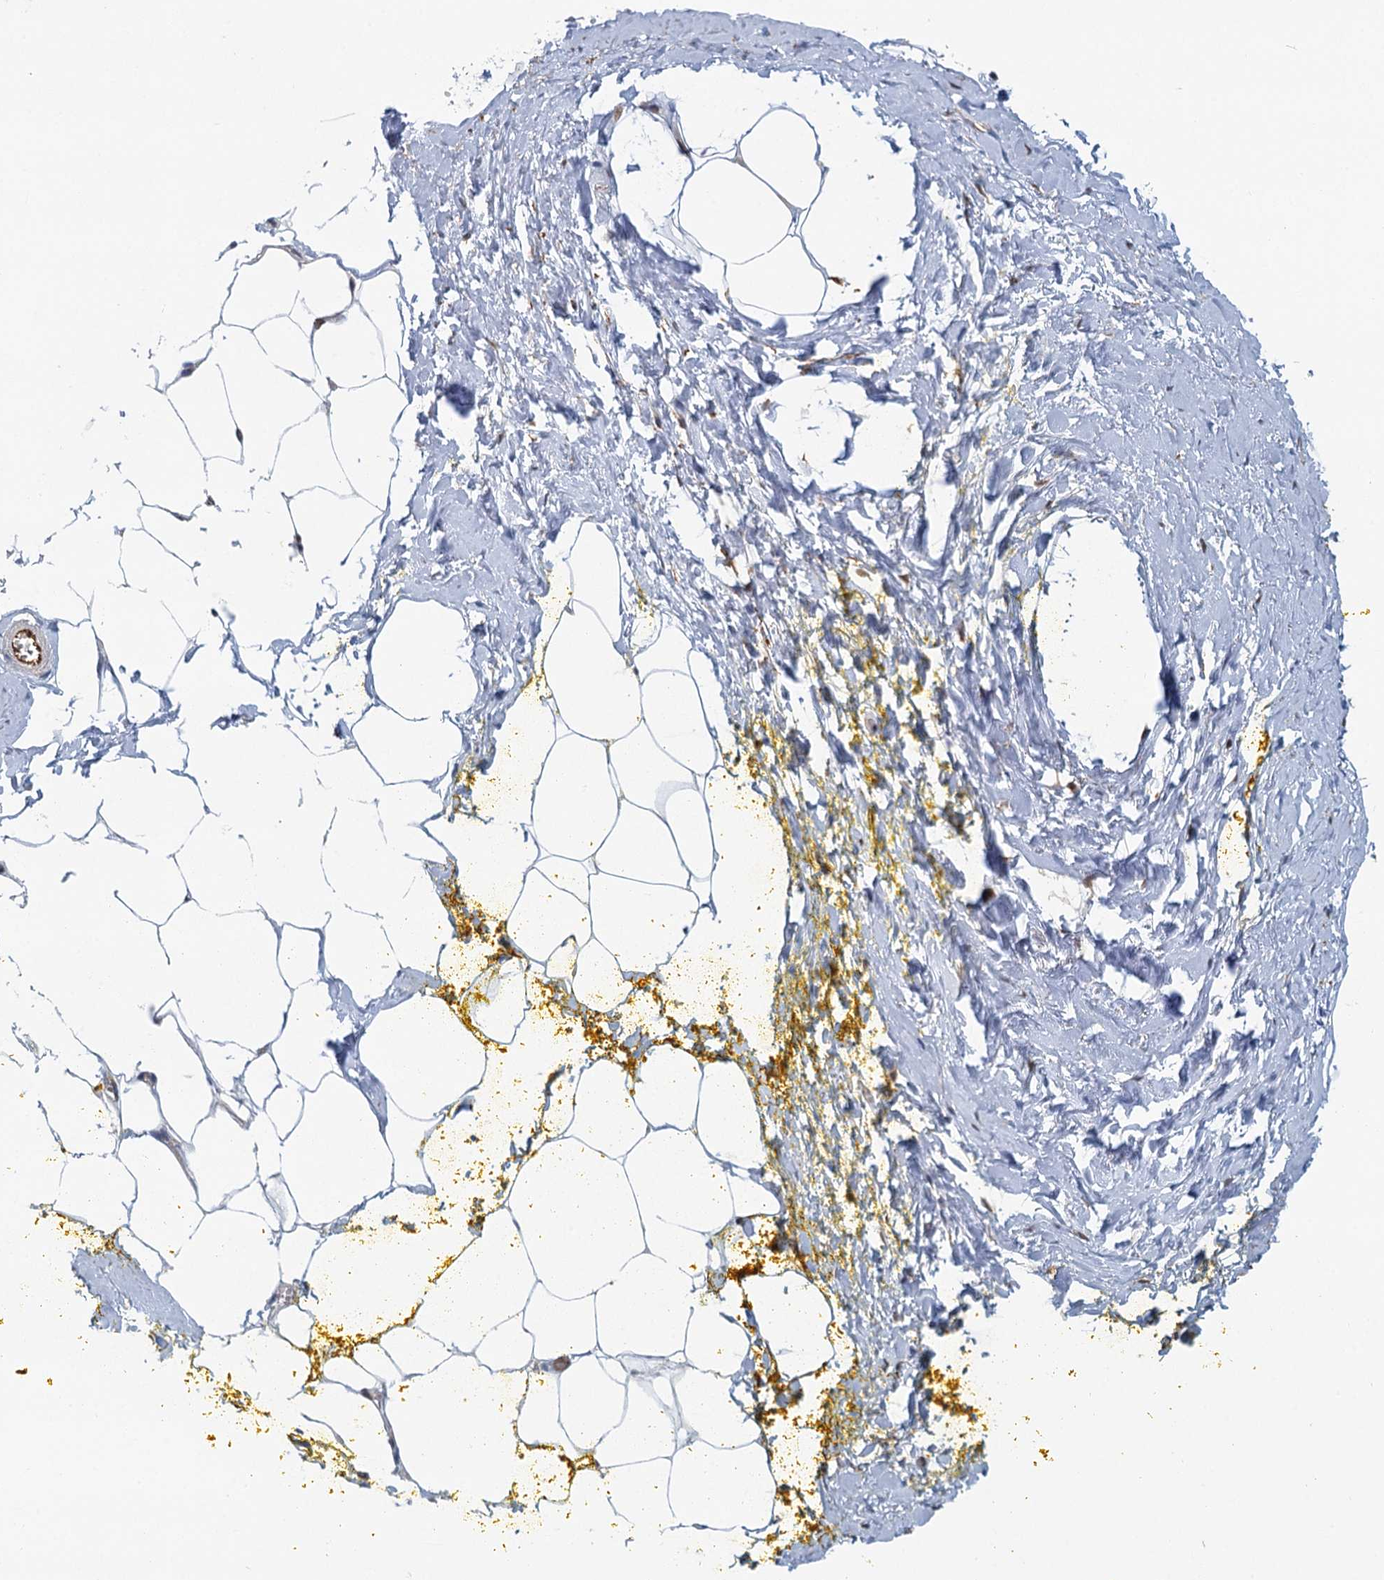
{"staining": {"intensity": "strong", "quantity": "<25%", "location": "nuclear"}, "tissue": "adipose tissue", "cell_type": "Adipocytes", "image_type": "normal", "snomed": [{"axis": "morphology", "description": "Normal tissue, NOS"}, {"axis": "morphology", "description": "Adenocarcinoma, Low grade"}, {"axis": "topography", "description": "Prostate"}, {"axis": "topography", "description": "Peripheral nerve tissue"}], "caption": "DAB immunohistochemical staining of unremarkable adipose tissue exhibits strong nuclear protein positivity in approximately <25% of adipocytes.", "gene": "GPATCH11", "patient": {"sex": "male", "age": 63}}